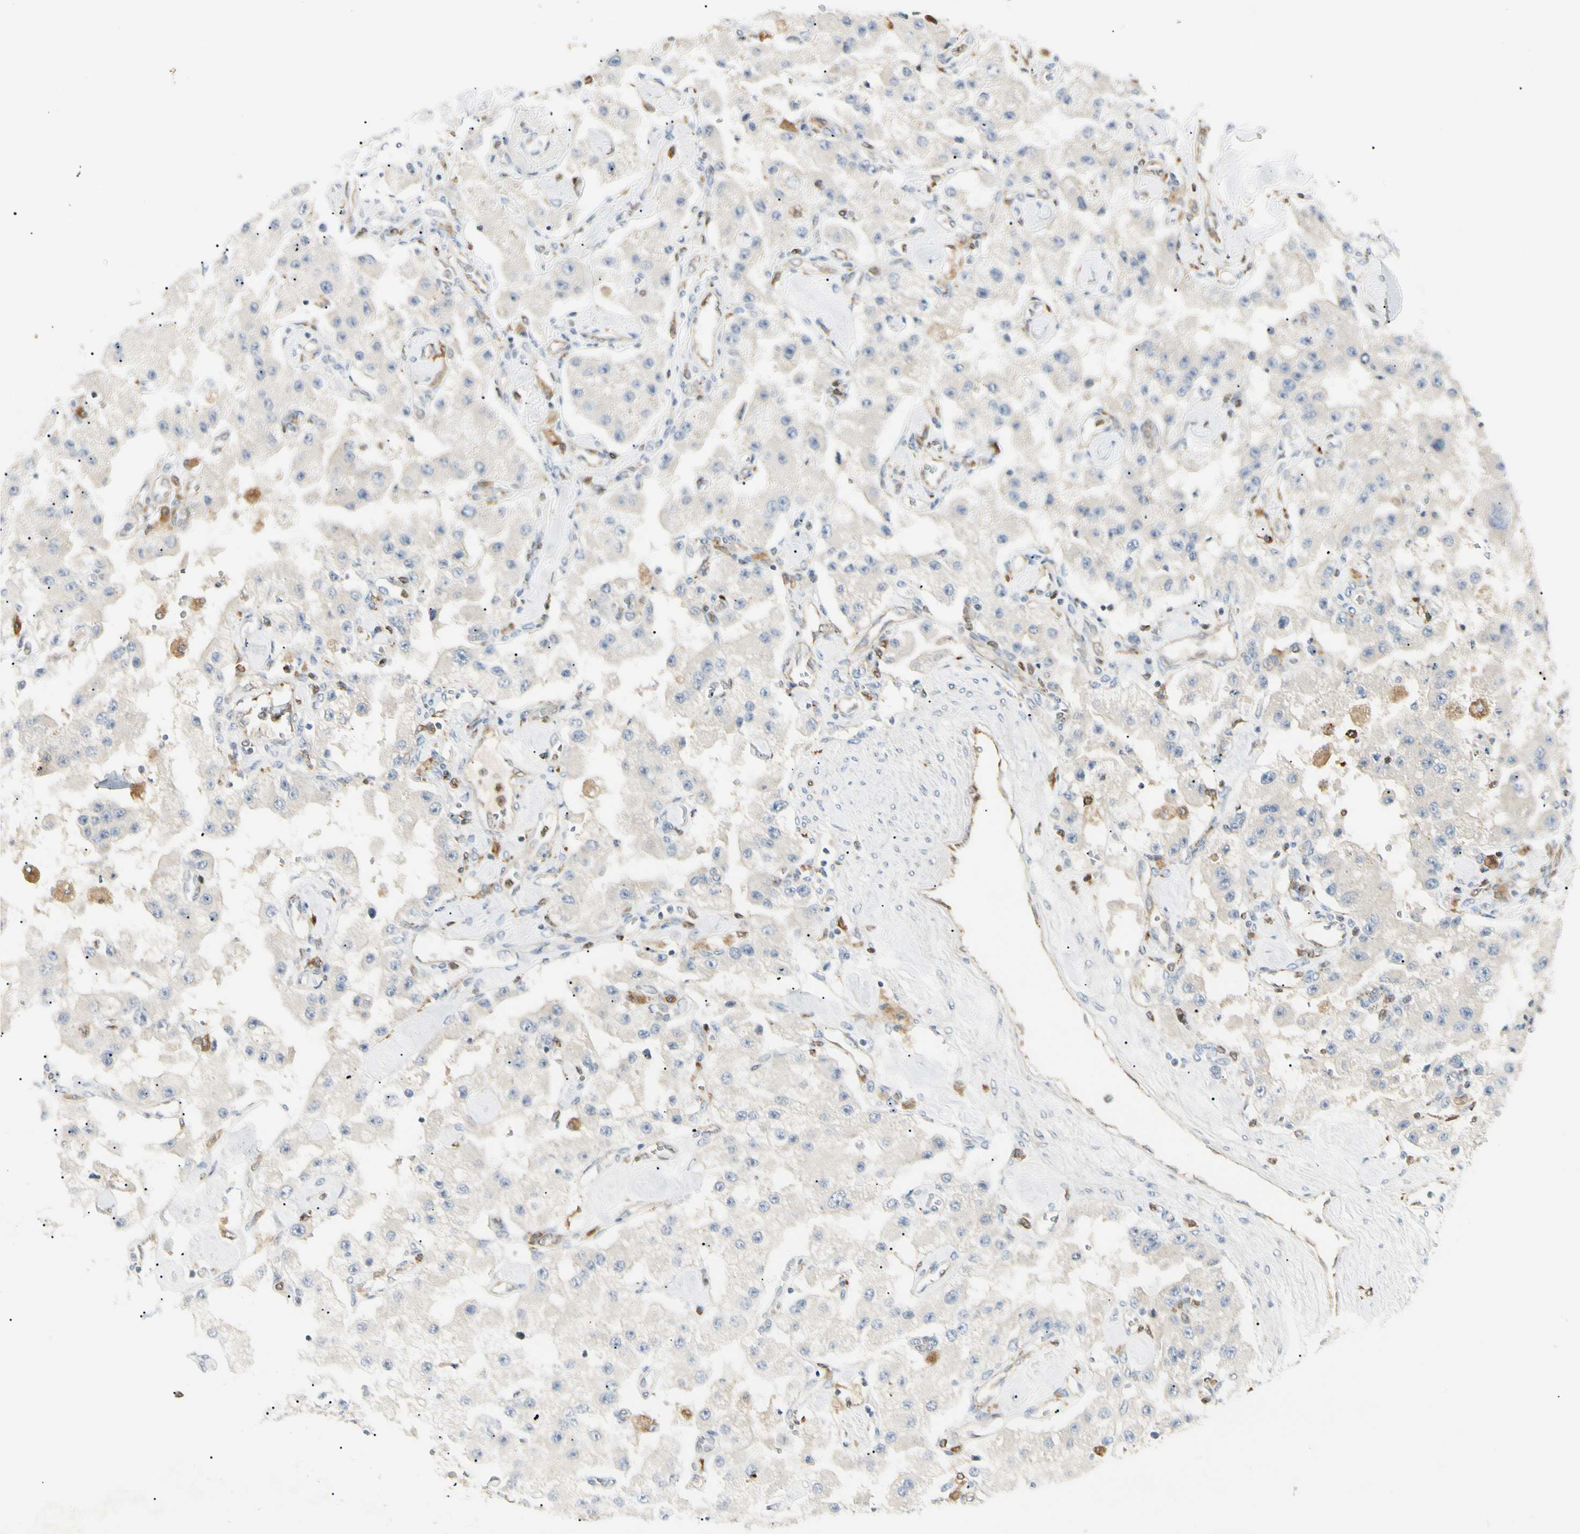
{"staining": {"intensity": "negative", "quantity": "none", "location": "none"}, "tissue": "carcinoid", "cell_type": "Tumor cells", "image_type": "cancer", "snomed": [{"axis": "morphology", "description": "Carcinoid, malignant, NOS"}, {"axis": "topography", "description": "Pancreas"}], "caption": "A histopathology image of carcinoid stained for a protein displays no brown staining in tumor cells.", "gene": "LPCAT2", "patient": {"sex": "male", "age": 41}}